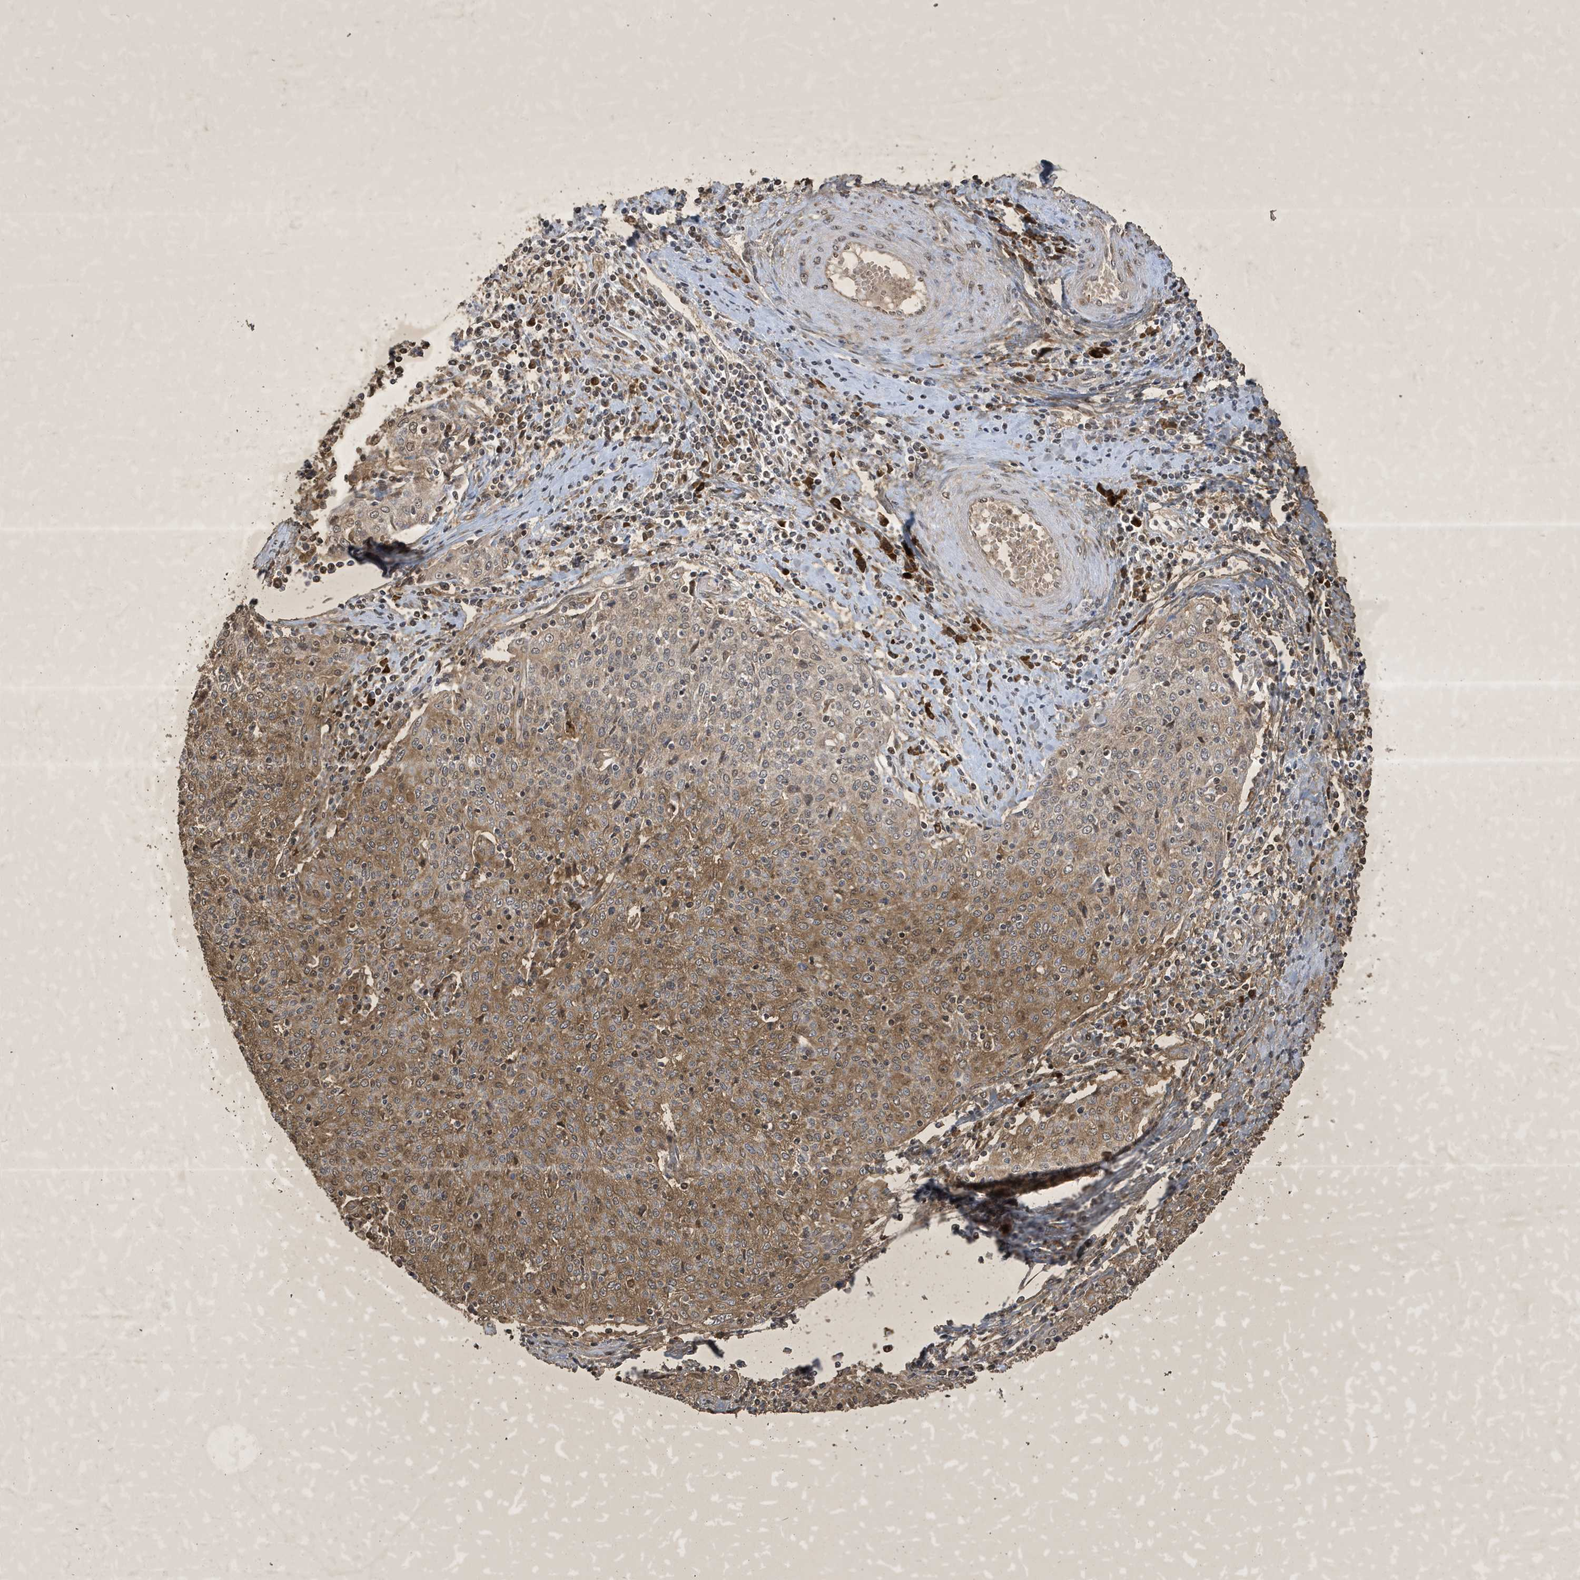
{"staining": {"intensity": "moderate", "quantity": ">75%", "location": "cytoplasmic/membranous"}, "tissue": "cervical cancer", "cell_type": "Tumor cells", "image_type": "cancer", "snomed": [{"axis": "morphology", "description": "Squamous cell carcinoma, NOS"}, {"axis": "topography", "description": "Cervix"}], "caption": "IHC of human cervical squamous cell carcinoma demonstrates medium levels of moderate cytoplasmic/membranous positivity in approximately >75% of tumor cells.", "gene": "STX10", "patient": {"sex": "female", "age": 48}}